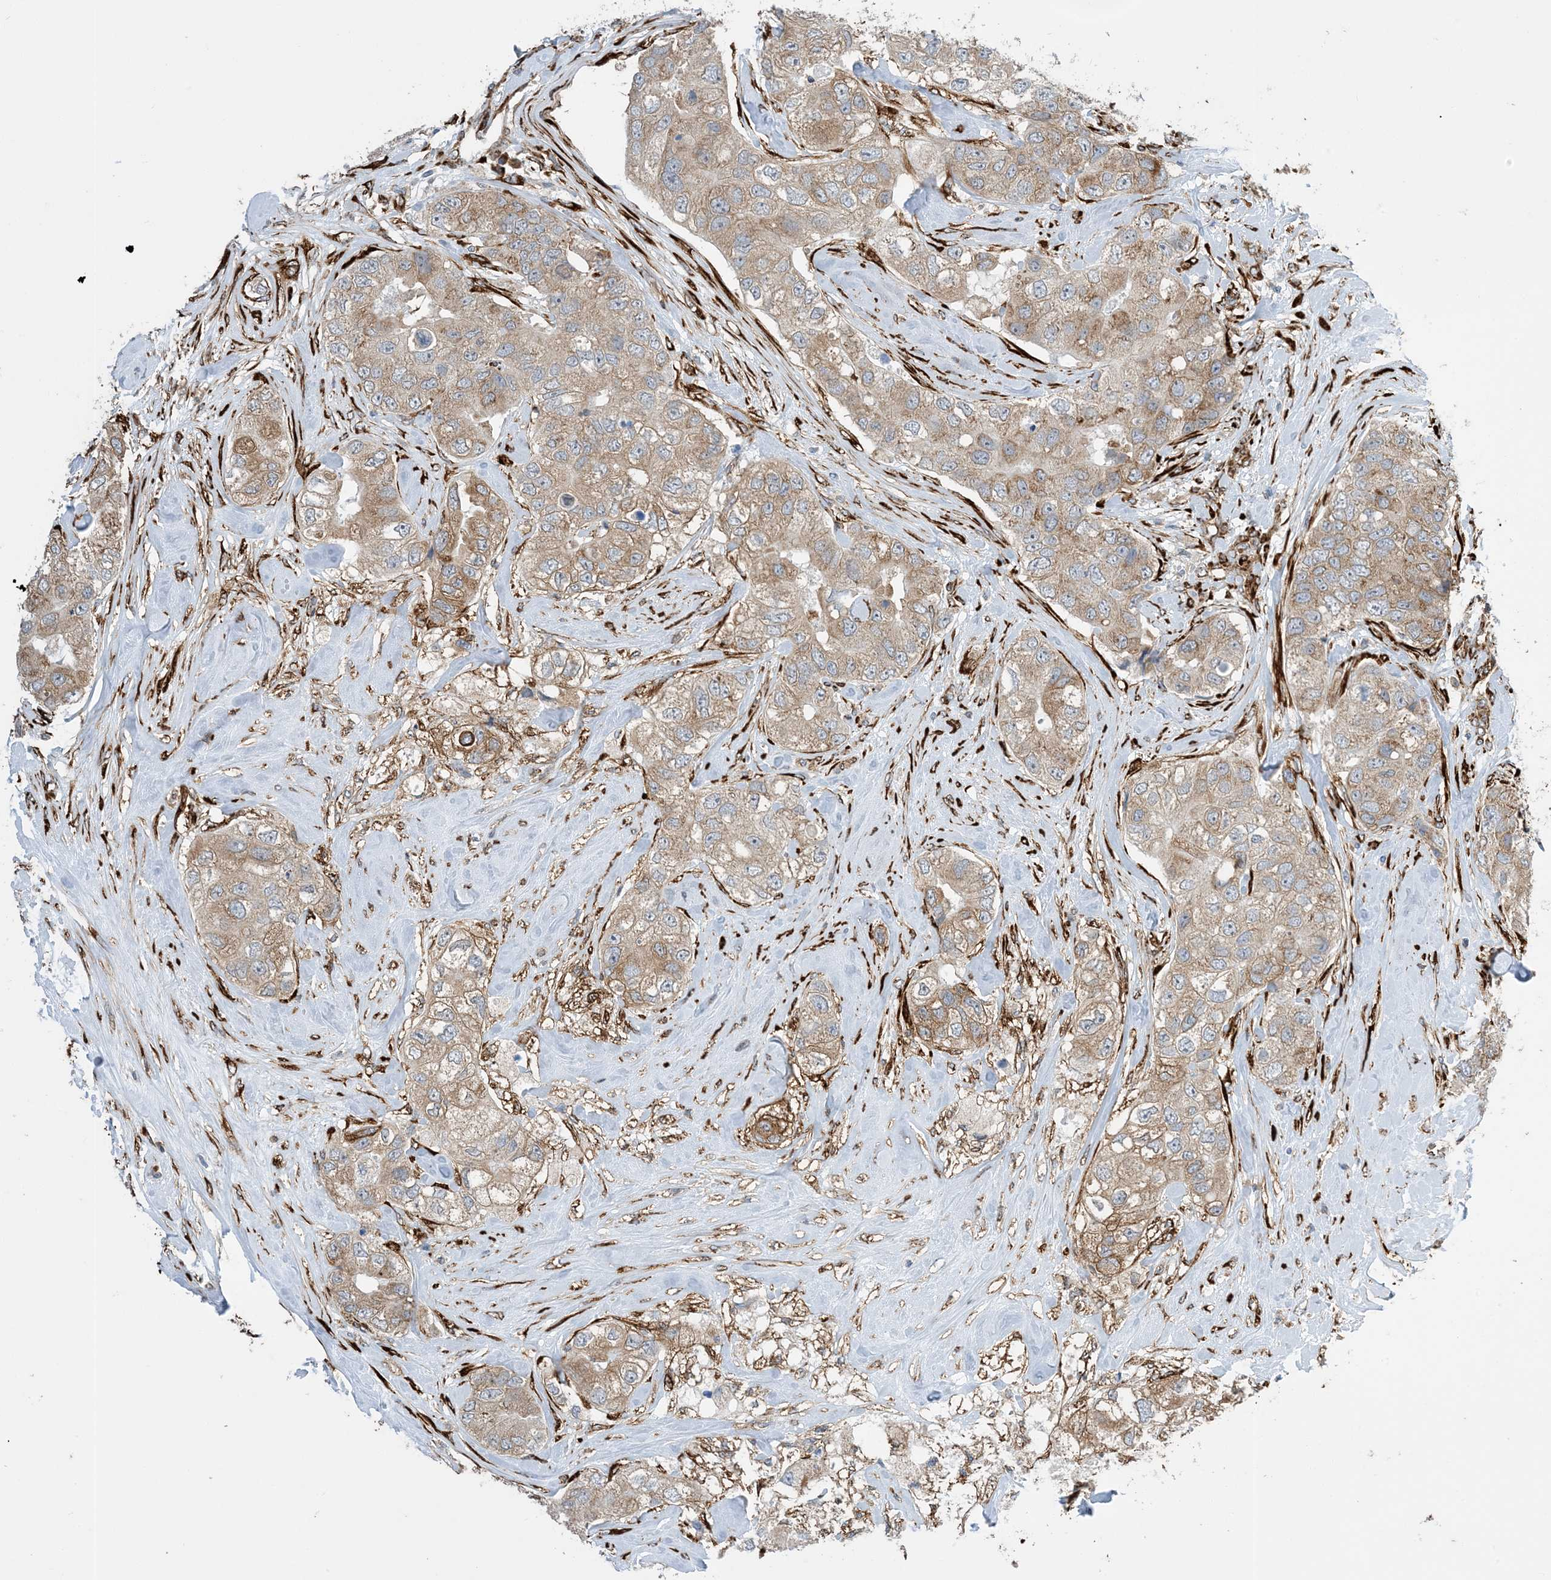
{"staining": {"intensity": "weak", "quantity": ">75%", "location": "cytoplasmic/membranous"}, "tissue": "breast cancer", "cell_type": "Tumor cells", "image_type": "cancer", "snomed": [{"axis": "morphology", "description": "Duct carcinoma"}, {"axis": "topography", "description": "Breast"}], "caption": "Brown immunohistochemical staining in breast infiltrating ductal carcinoma reveals weak cytoplasmic/membranous expression in about >75% of tumor cells.", "gene": "ZBTB45", "patient": {"sex": "female", "age": 62}}